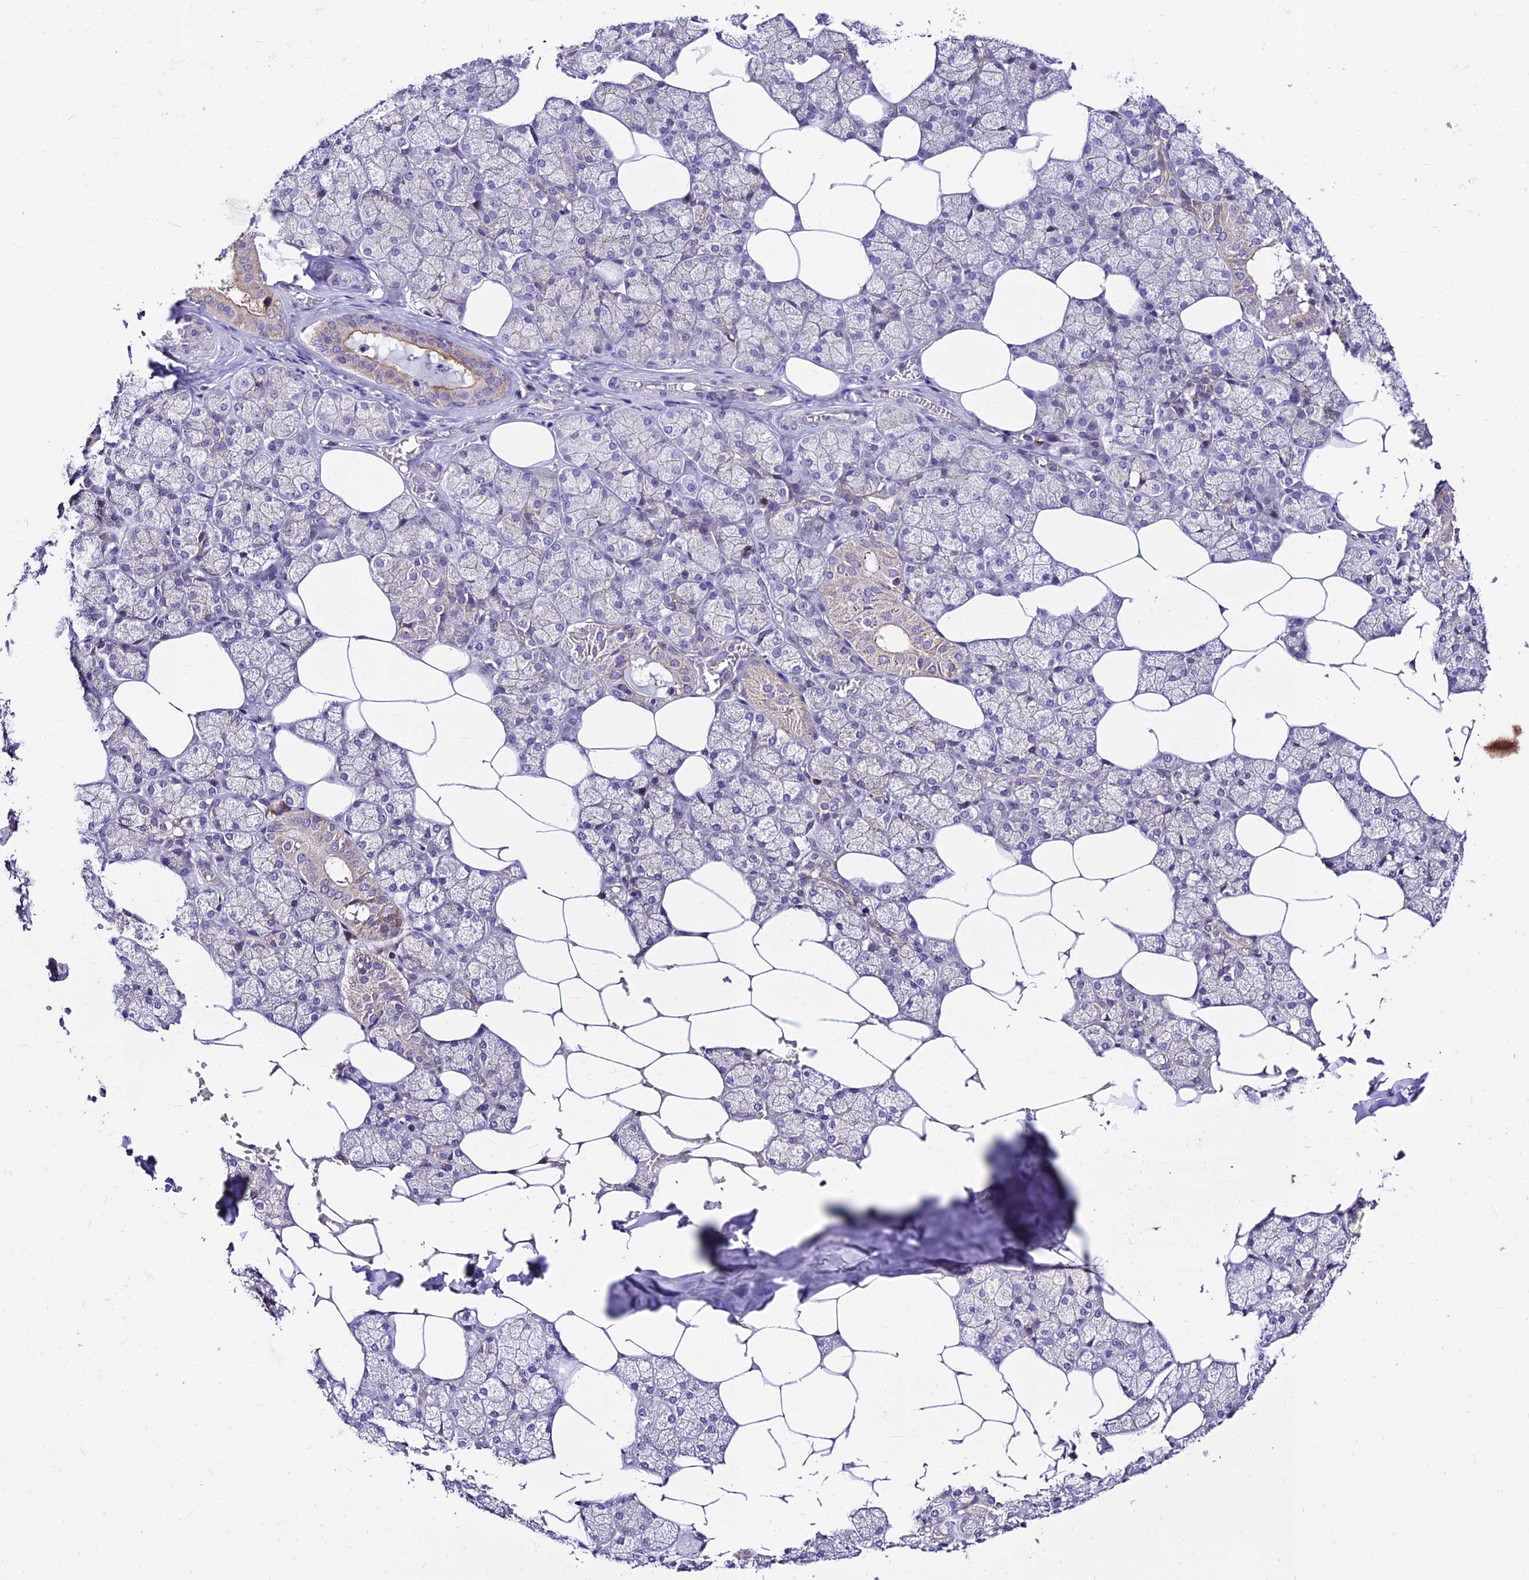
{"staining": {"intensity": "moderate", "quantity": "25%-75%", "location": "cytoplasmic/membranous"}, "tissue": "salivary gland", "cell_type": "Glandular cells", "image_type": "normal", "snomed": [{"axis": "morphology", "description": "Normal tissue, NOS"}, {"axis": "topography", "description": "Salivary gland"}], "caption": "Unremarkable salivary gland was stained to show a protein in brown. There is medium levels of moderate cytoplasmic/membranous staining in approximately 25%-75% of glandular cells. The staining is performed using DAB (3,3'-diaminobenzidine) brown chromogen to label protein expression. The nuclei are counter-stained blue using hematoxylin.", "gene": "C6orf132", "patient": {"sex": "male", "age": 62}}